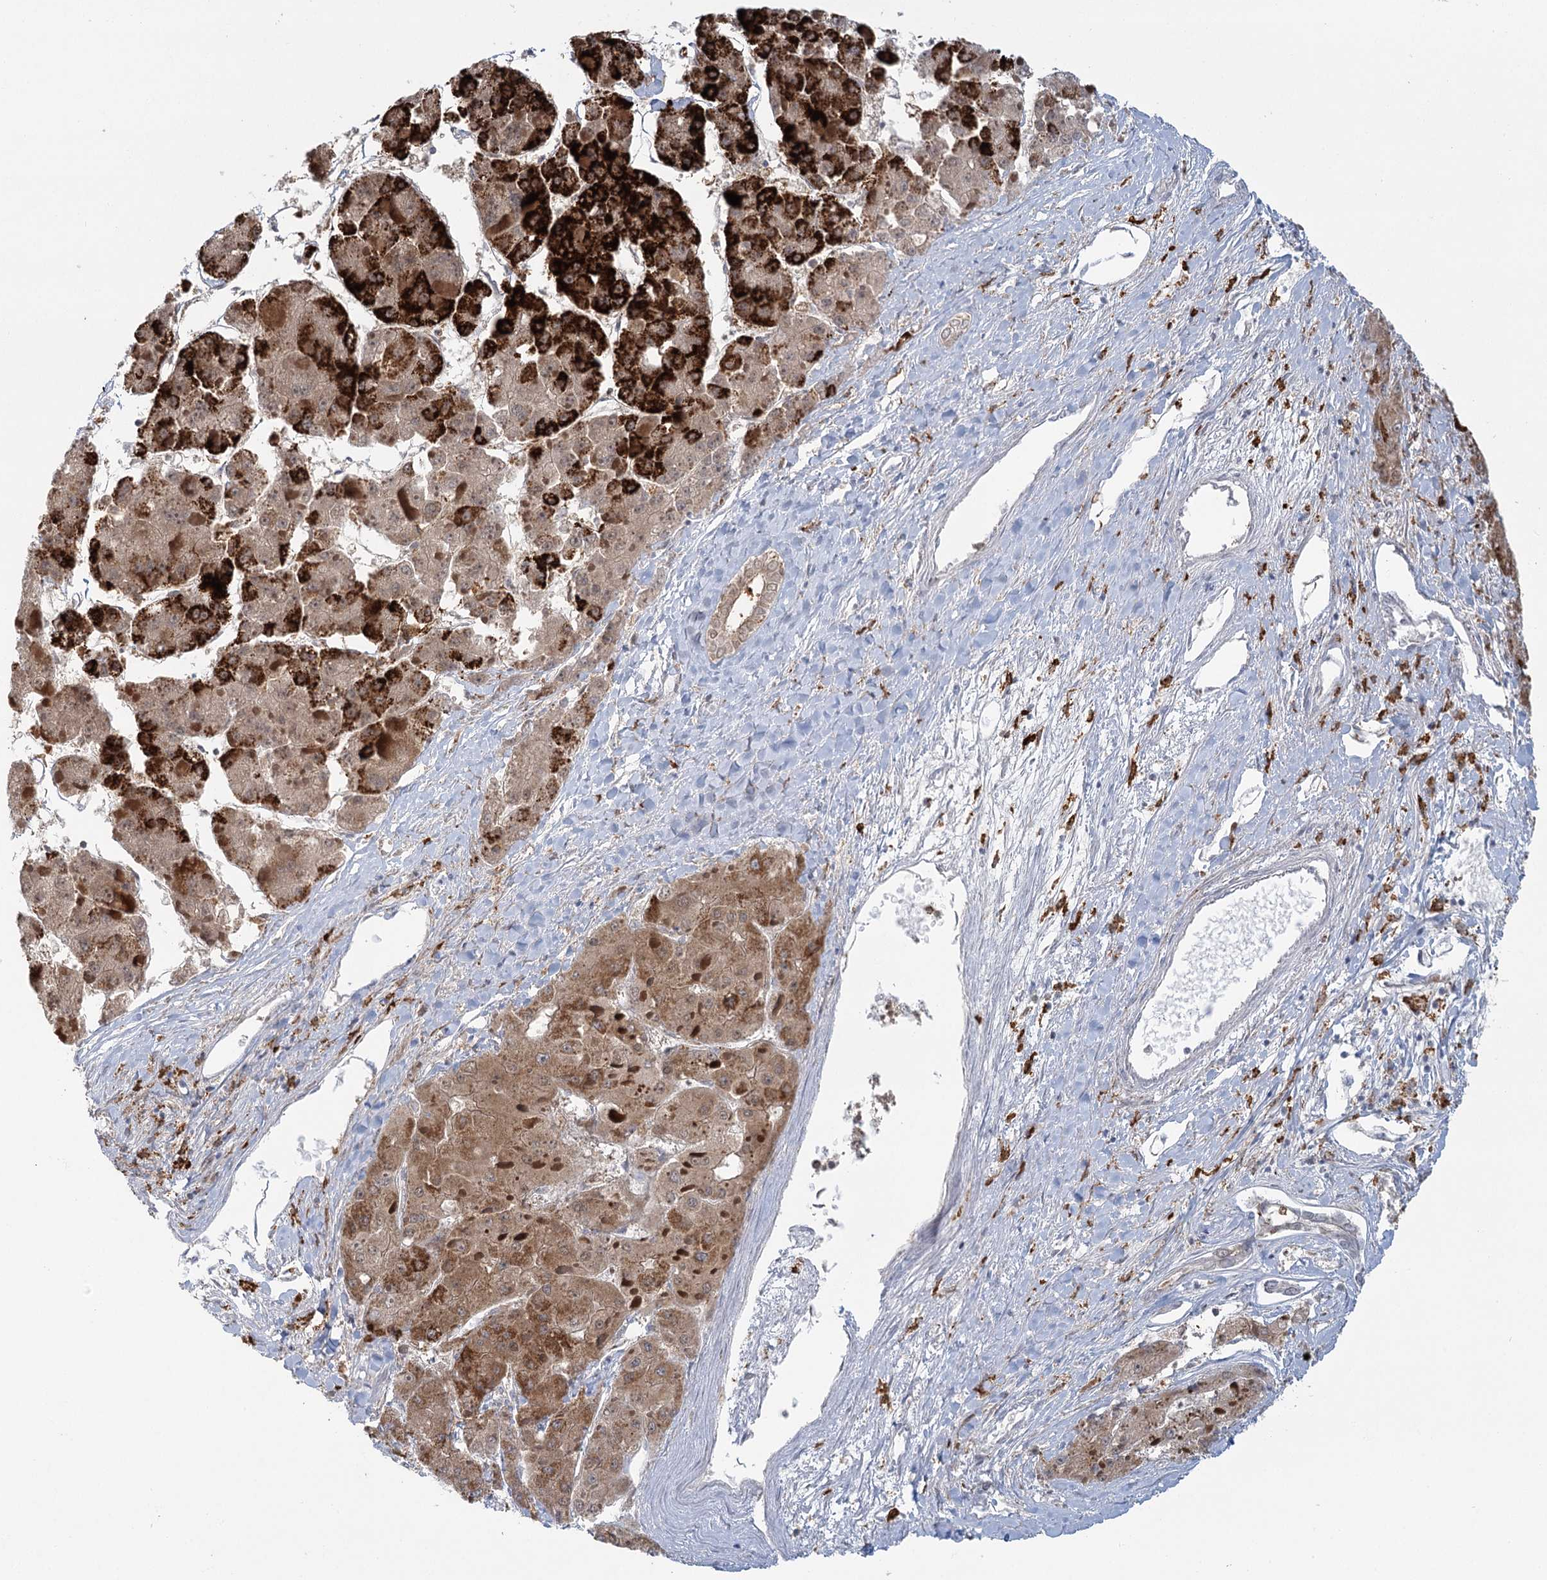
{"staining": {"intensity": "strong", "quantity": "25%-75%", "location": "cytoplasmic/membranous"}, "tissue": "liver cancer", "cell_type": "Tumor cells", "image_type": "cancer", "snomed": [{"axis": "morphology", "description": "Carcinoma, Hepatocellular, NOS"}, {"axis": "topography", "description": "Liver"}], "caption": "The immunohistochemical stain shows strong cytoplasmic/membranous expression in tumor cells of liver cancer tissue.", "gene": "TAS1R1", "patient": {"sex": "female", "age": 73}}